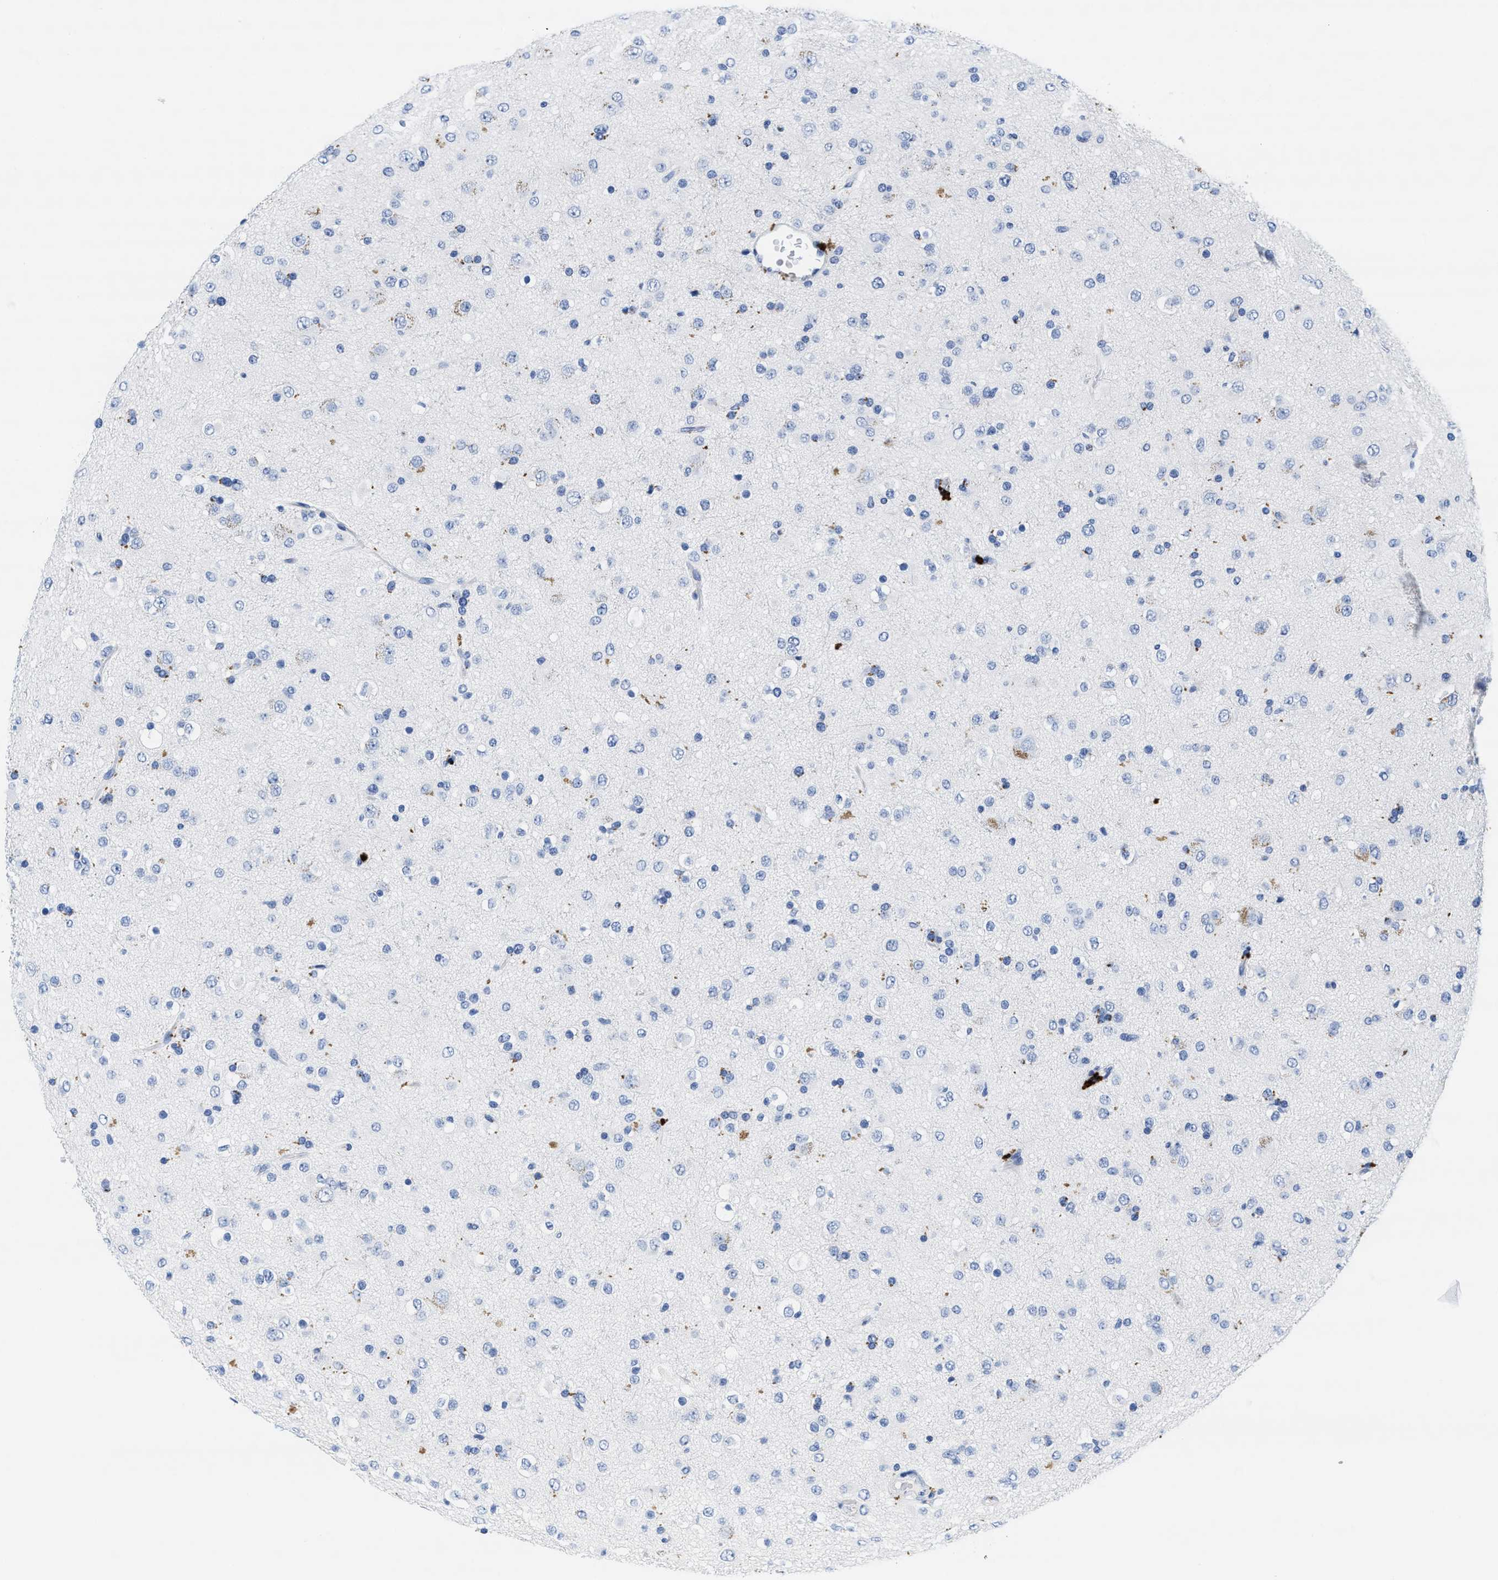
{"staining": {"intensity": "negative", "quantity": "none", "location": "none"}, "tissue": "glioma", "cell_type": "Tumor cells", "image_type": "cancer", "snomed": [{"axis": "morphology", "description": "Glioma, malignant, Low grade"}, {"axis": "topography", "description": "Brain"}], "caption": "Histopathology image shows no protein expression in tumor cells of malignant low-grade glioma tissue.", "gene": "TTC3", "patient": {"sex": "male", "age": 65}}